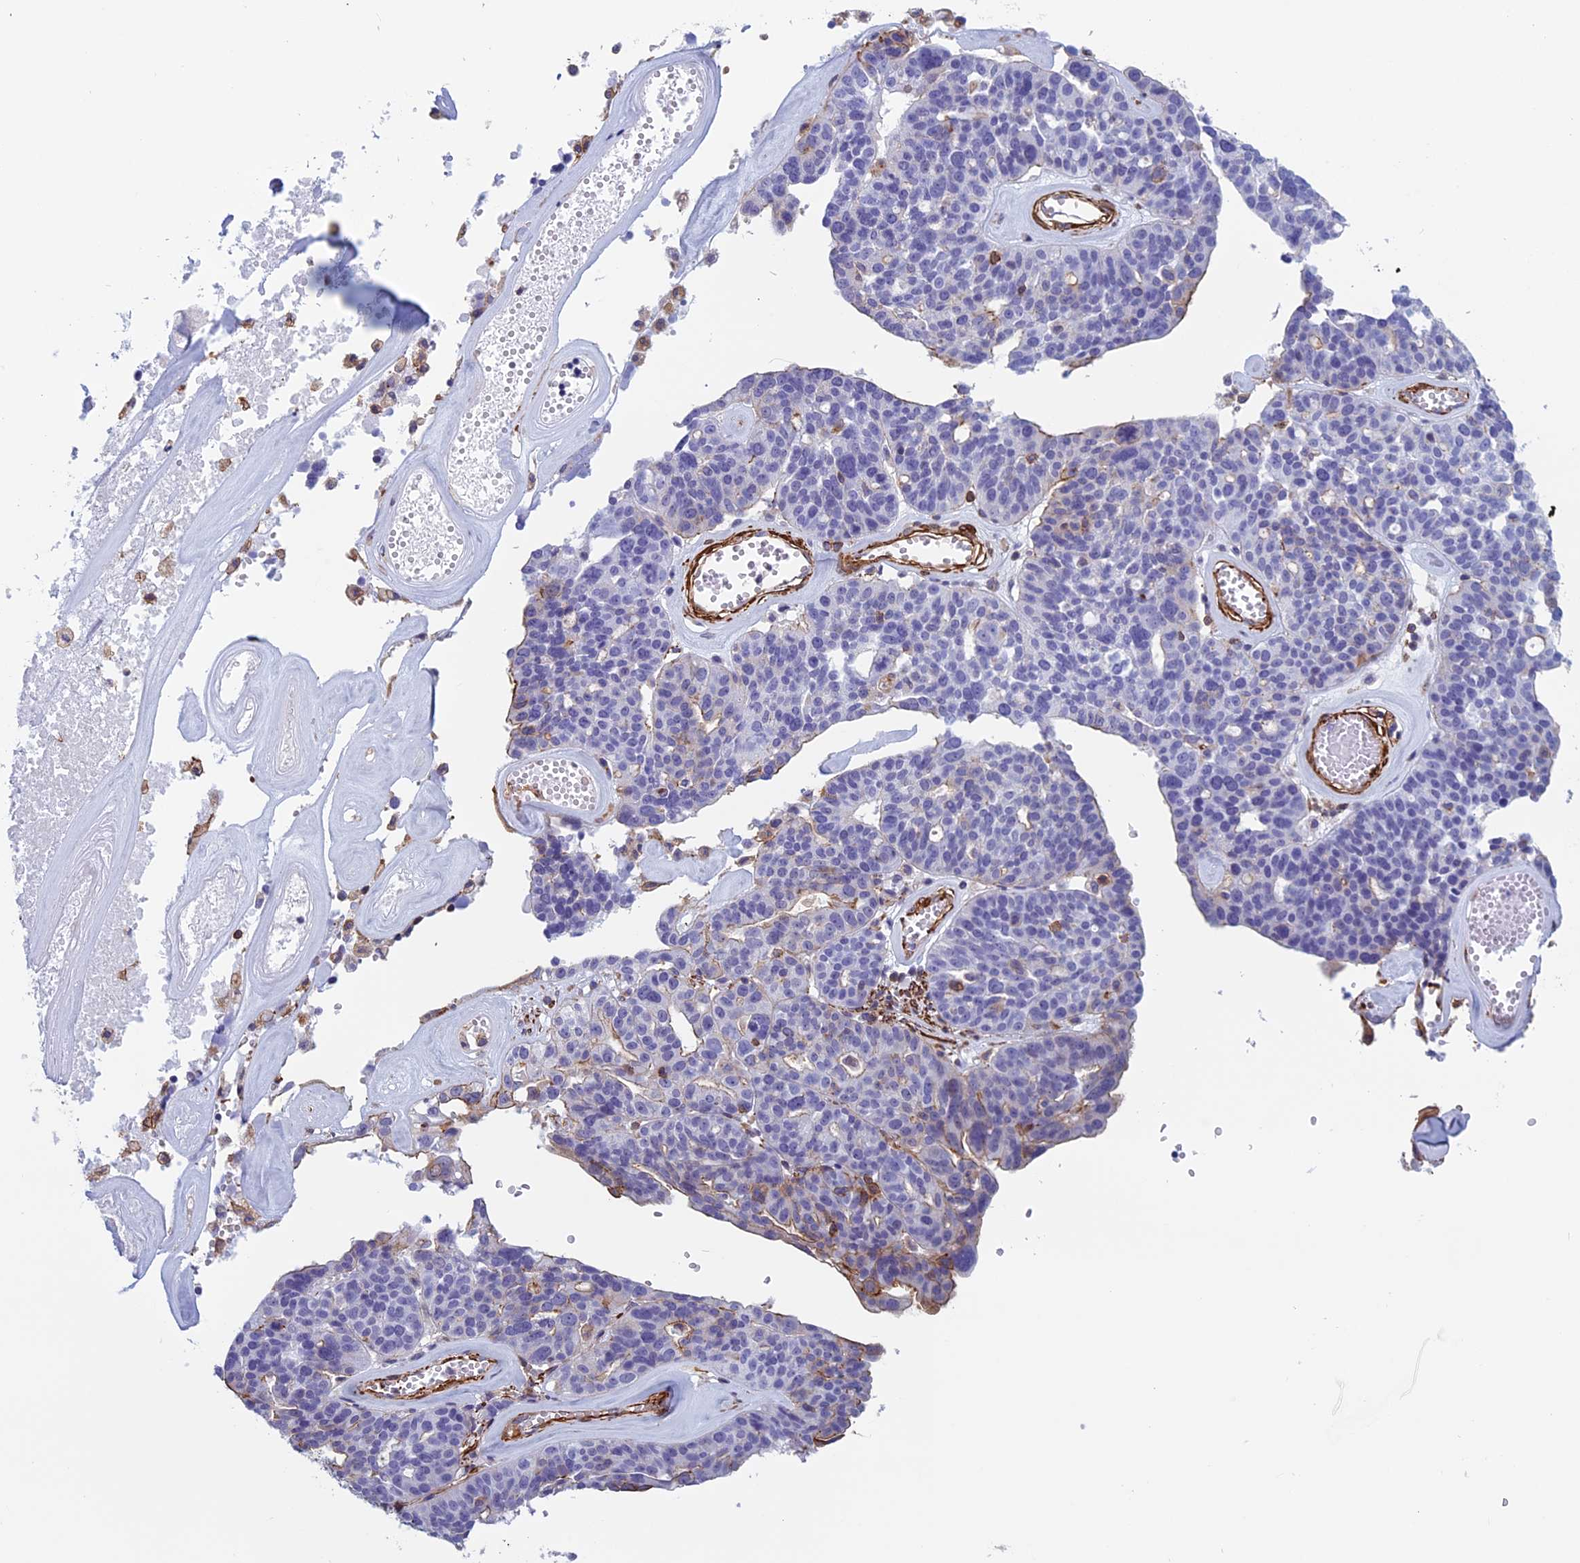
{"staining": {"intensity": "negative", "quantity": "none", "location": "none"}, "tissue": "ovarian cancer", "cell_type": "Tumor cells", "image_type": "cancer", "snomed": [{"axis": "morphology", "description": "Cystadenocarcinoma, serous, NOS"}, {"axis": "topography", "description": "Ovary"}], "caption": "High magnification brightfield microscopy of serous cystadenocarcinoma (ovarian) stained with DAB (3,3'-diaminobenzidine) (brown) and counterstained with hematoxylin (blue): tumor cells show no significant staining.", "gene": "ANGPTL2", "patient": {"sex": "female", "age": 59}}